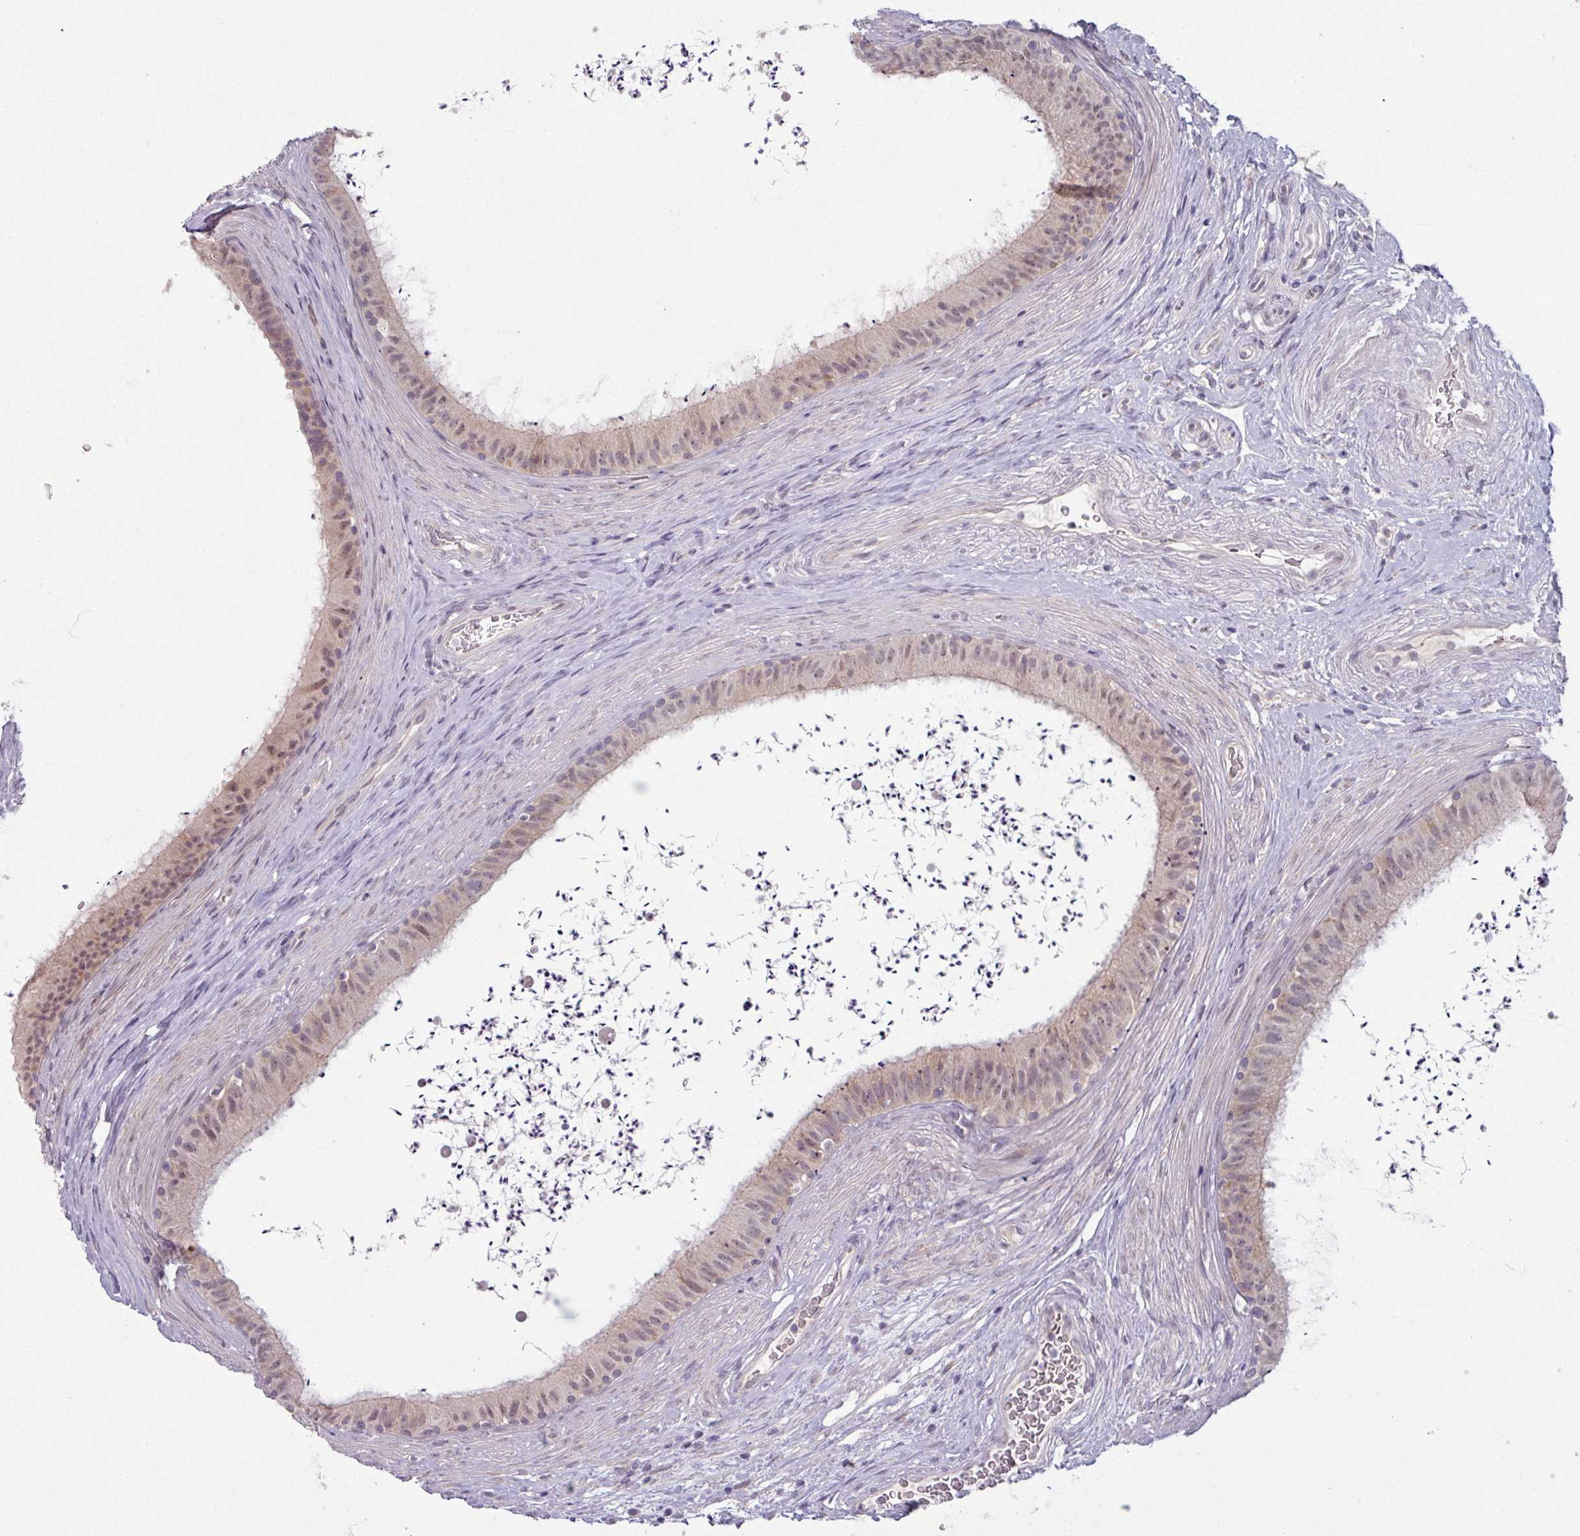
{"staining": {"intensity": "weak", "quantity": "25%-75%", "location": "nuclear"}, "tissue": "epididymis", "cell_type": "Glandular cells", "image_type": "normal", "snomed": [{"axis": "morphology", "description": "Normal tissue, NOS"}, {"axis": "topography", "description": "Testis"}, {"axis": "topography", "description": "Epididymis"}], "caption": "Glandular cells exhibit low levels of weak nuclear expression in approximately 25%-75% of cells in unremarkable human epididymis.", "gene": "OGFOD3", "patient": {"sex": "male", "age": 41}}